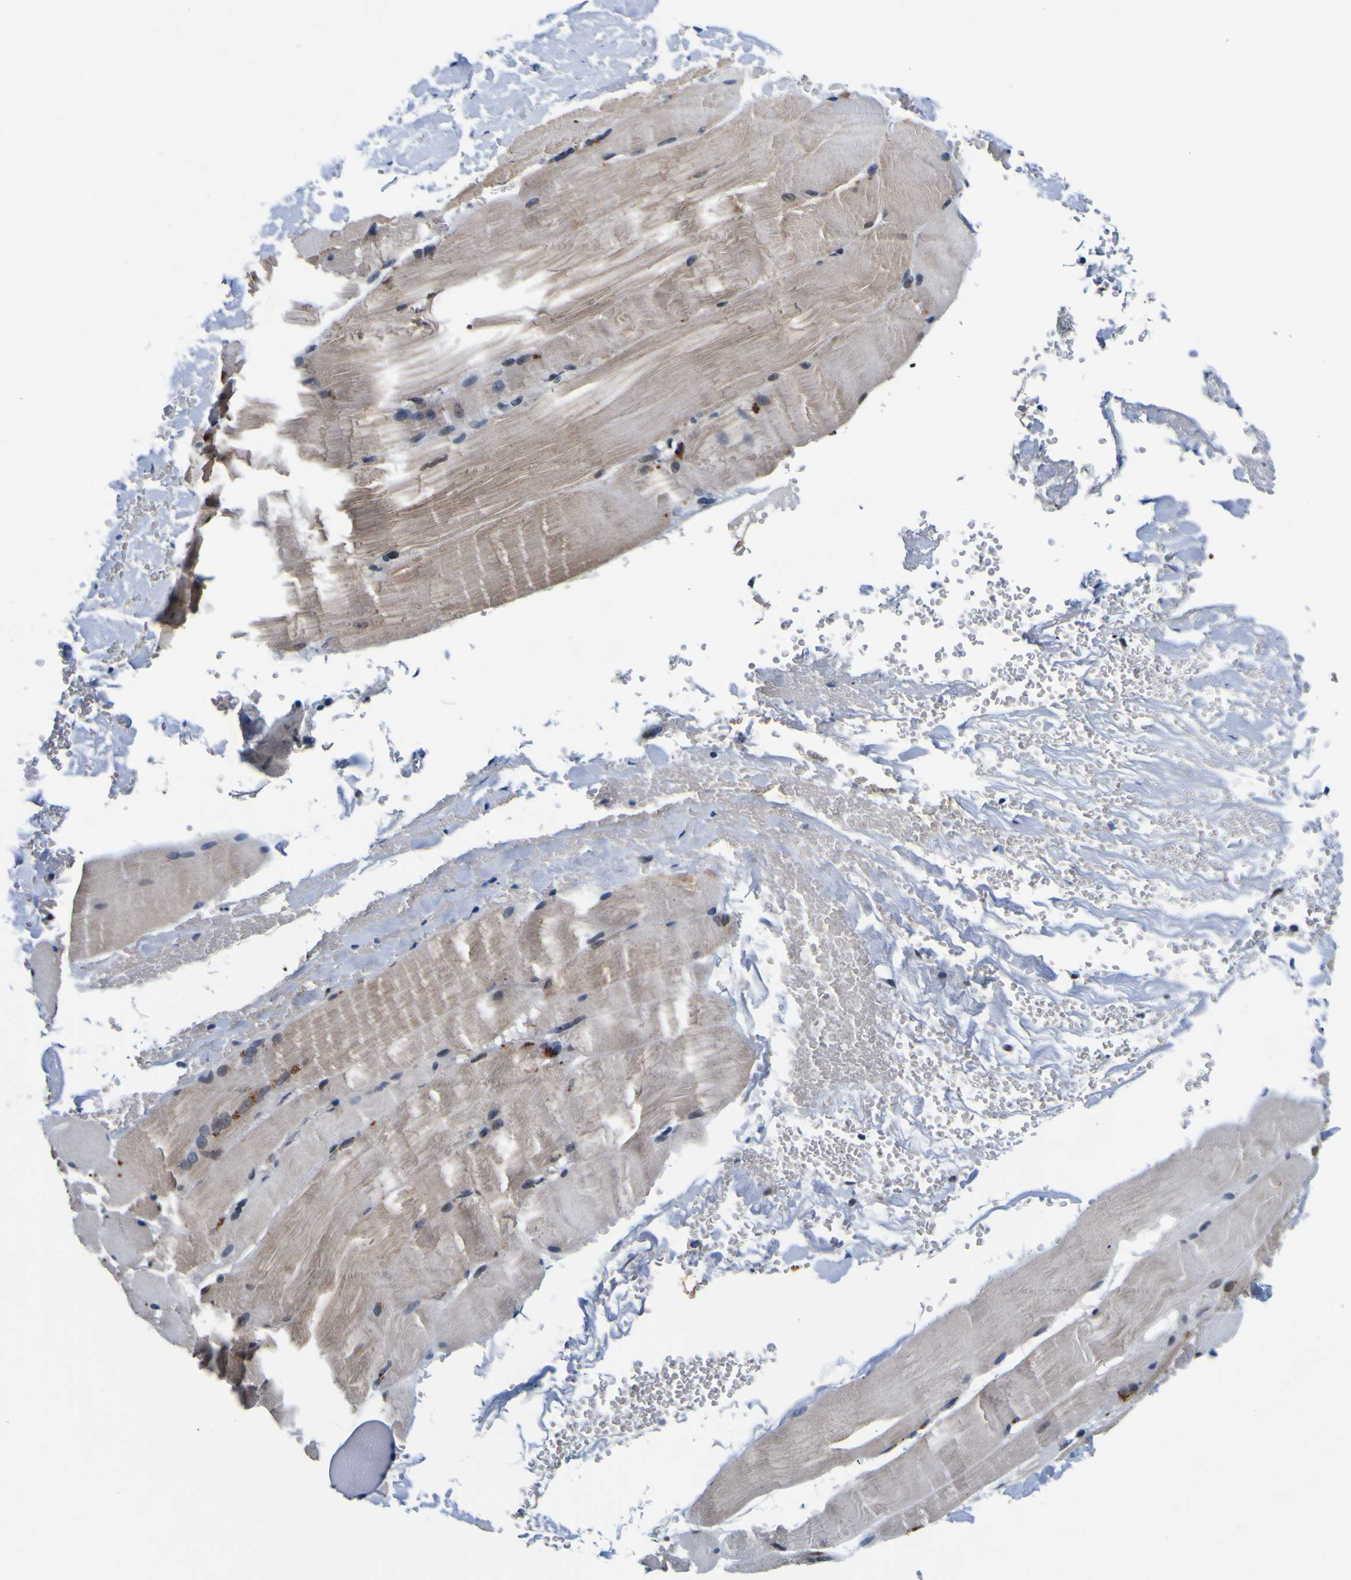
{"staining": {"intensity": "weak", "quantity": "25%-75%", "location": "cytoplasmic/membranous"}, "tissue": "skeletal muscle", "cell_type": "Myocytes", "image_type": "normal", "snomed": [{"axis": "morphology", "description": "Normal tissue, NOS"}, {"axis": "topography", "description": "Skin"}, {"axis": "topography", "description": "Skeletal muscle"}], "caption": "Protein analysis of normal skeletal muscle reveals weak cytoplasmic/membranous expression in about 25%-75% of myocytes.", "gene": "CUL4B", "patient": {"sex": "male", "age": 83}}